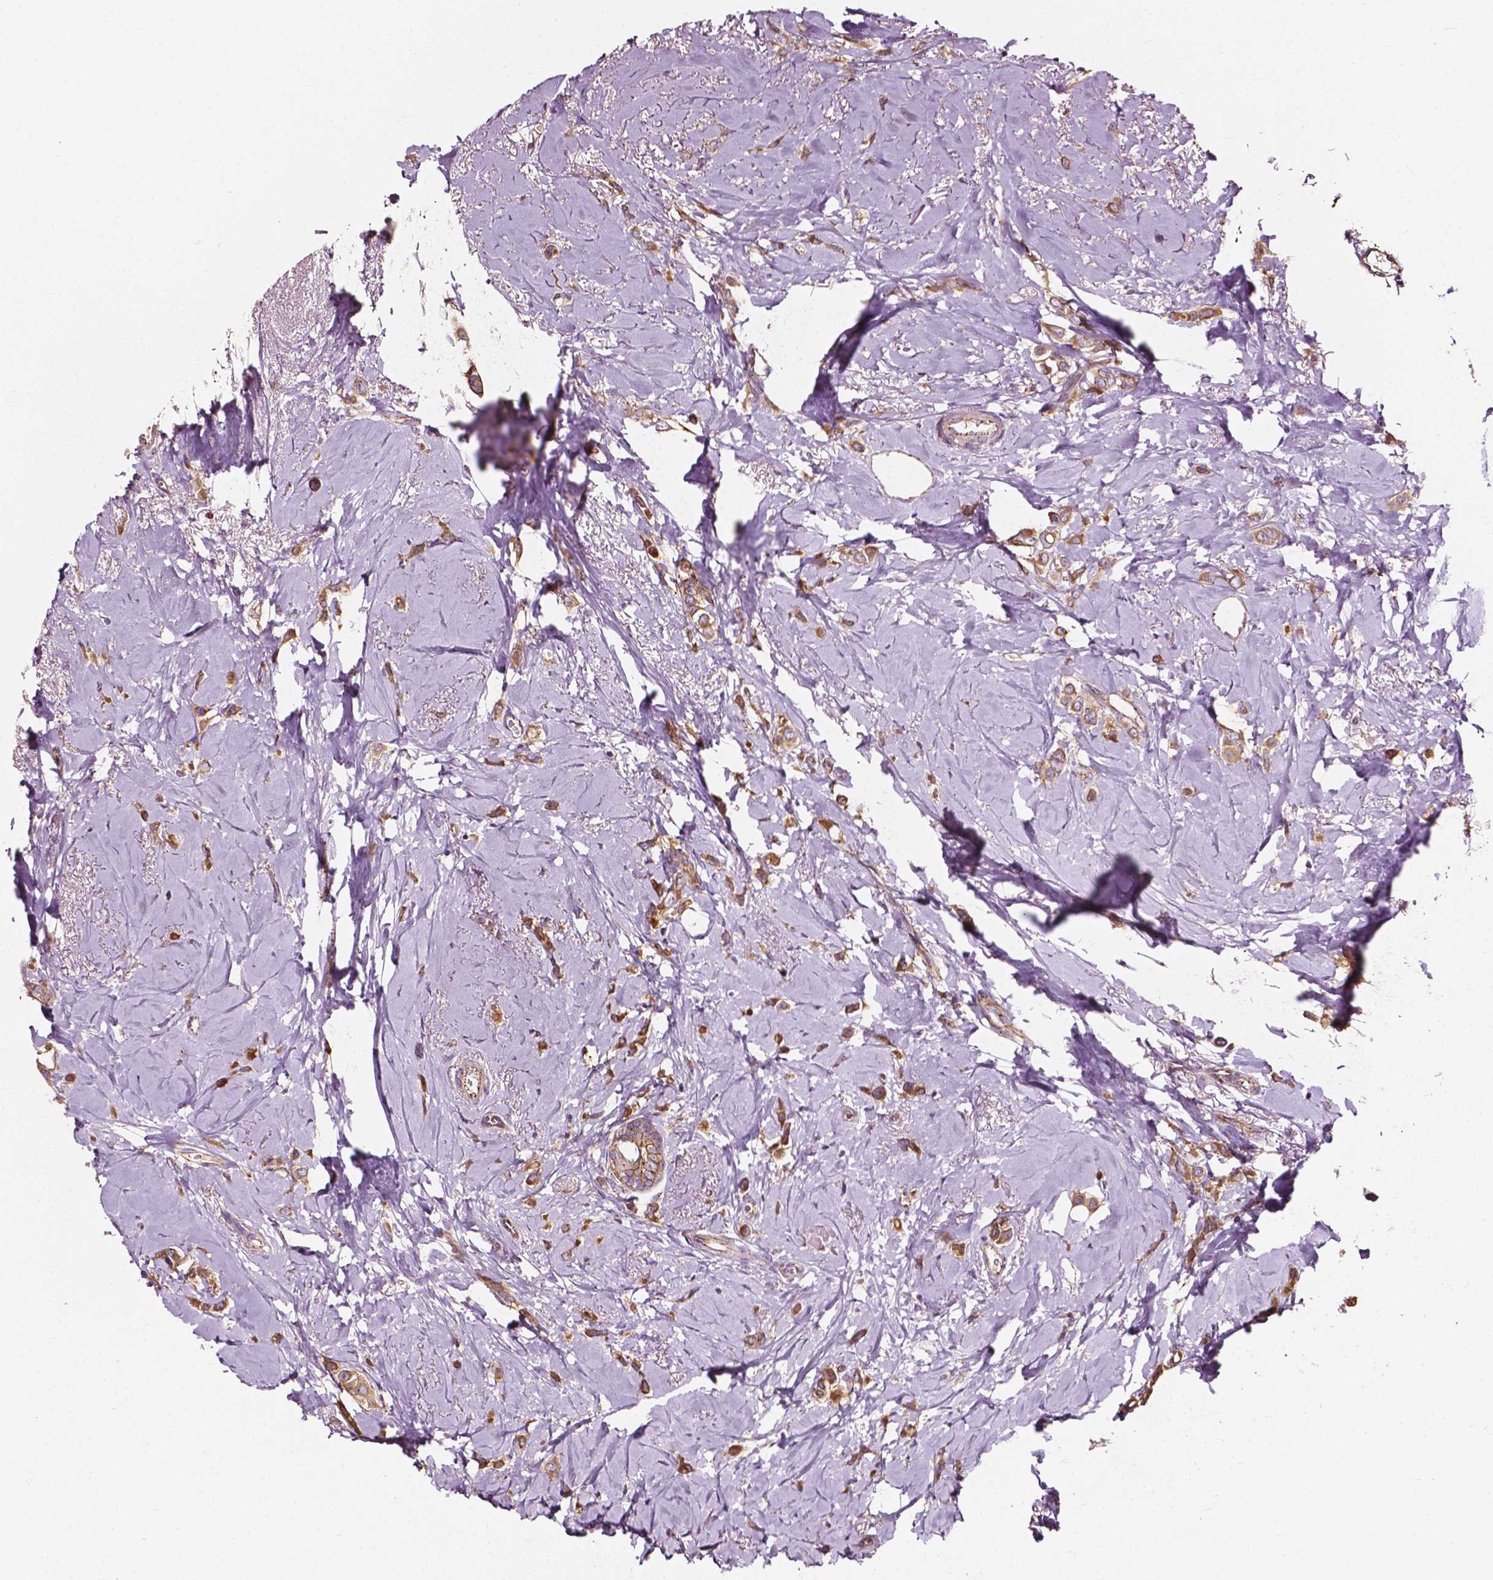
{"staining": {"intensity": "moderate", "quantity": ">75%", "location": "cytoplasmic/membranous"}, "tissue": "breast cancer", "cell_type": "Tumor cells", "image_type": "cancer", "snomed": [{"axis": "morphology", "description": "Lobular carcinoma"}, {"axis": "topography", "description": "Breast"}], "caption": "Approximately >75% of tumor cells in human lobular carcinoma (breast) reveal moderate cytoplasmic/membranous protein expression as visualized by brown immunohistochemical staining.", "gene": "ATG16L1", "patient": {"sex": "female", "age": 66}}